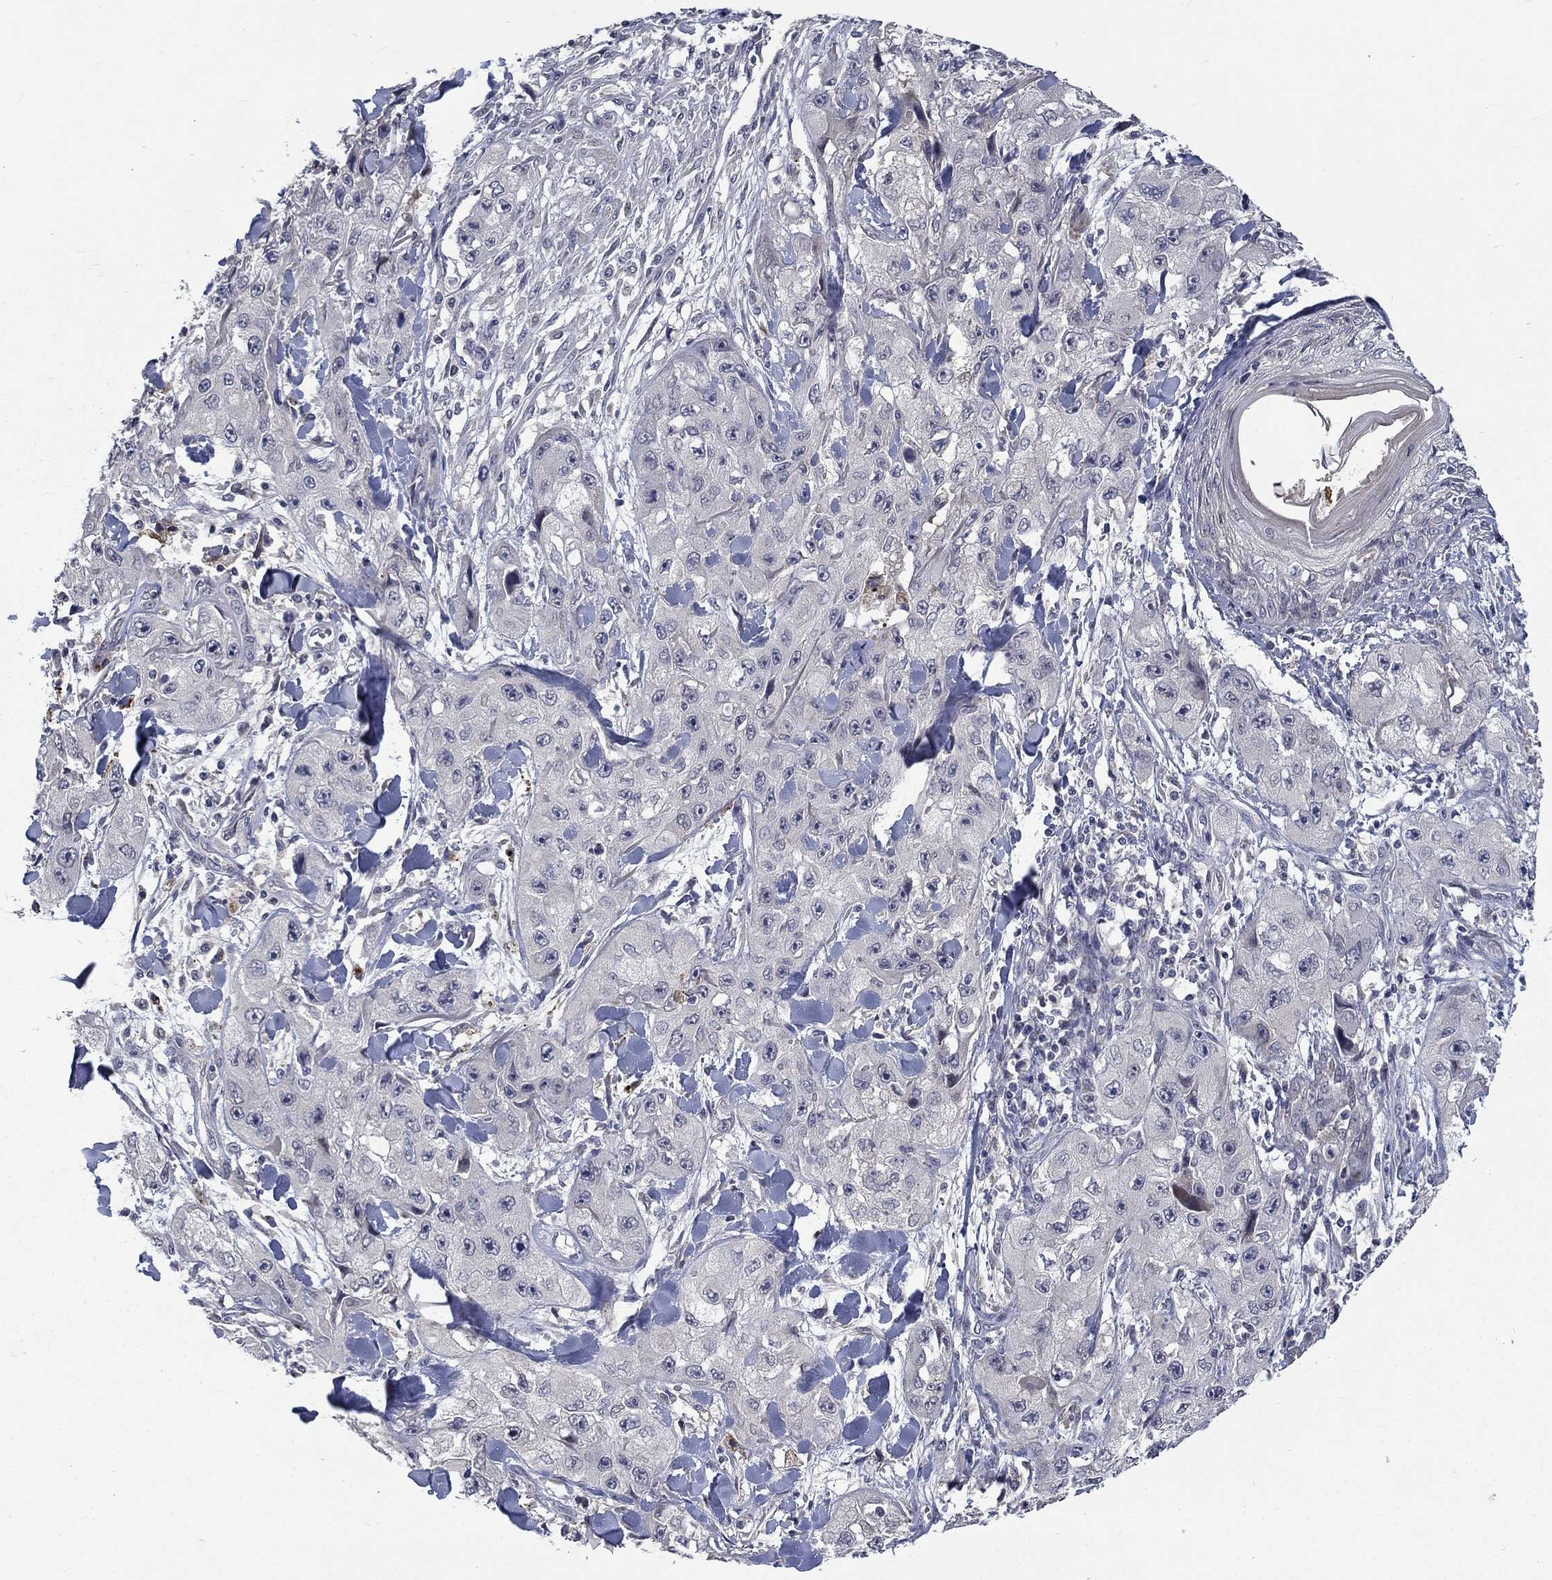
{"staining": {"intensity": "negative", "quantity": "none", "location": "none"}, "tissue": "skin cancer", "cell_type": "Tumor cells", "image_type": "cancer", "snomed": [{"axis": "morphology", "description": "Squamous cell carcinoma, NOS"}, {"axis": "topography", "description": "Skin"}, {"axis": "topography", "description": "Subcutis"}], "caption": "Immunohistochemistry (IHC) image of neoplastic tissue: squamous cell carcinoma (skin) stained with DAB (3,3'-diaminobenzidine) reveals no significant protein expression in tumor cells.", "gene": "FAM3B", "patient": {"sex": "male", "age": 73}}